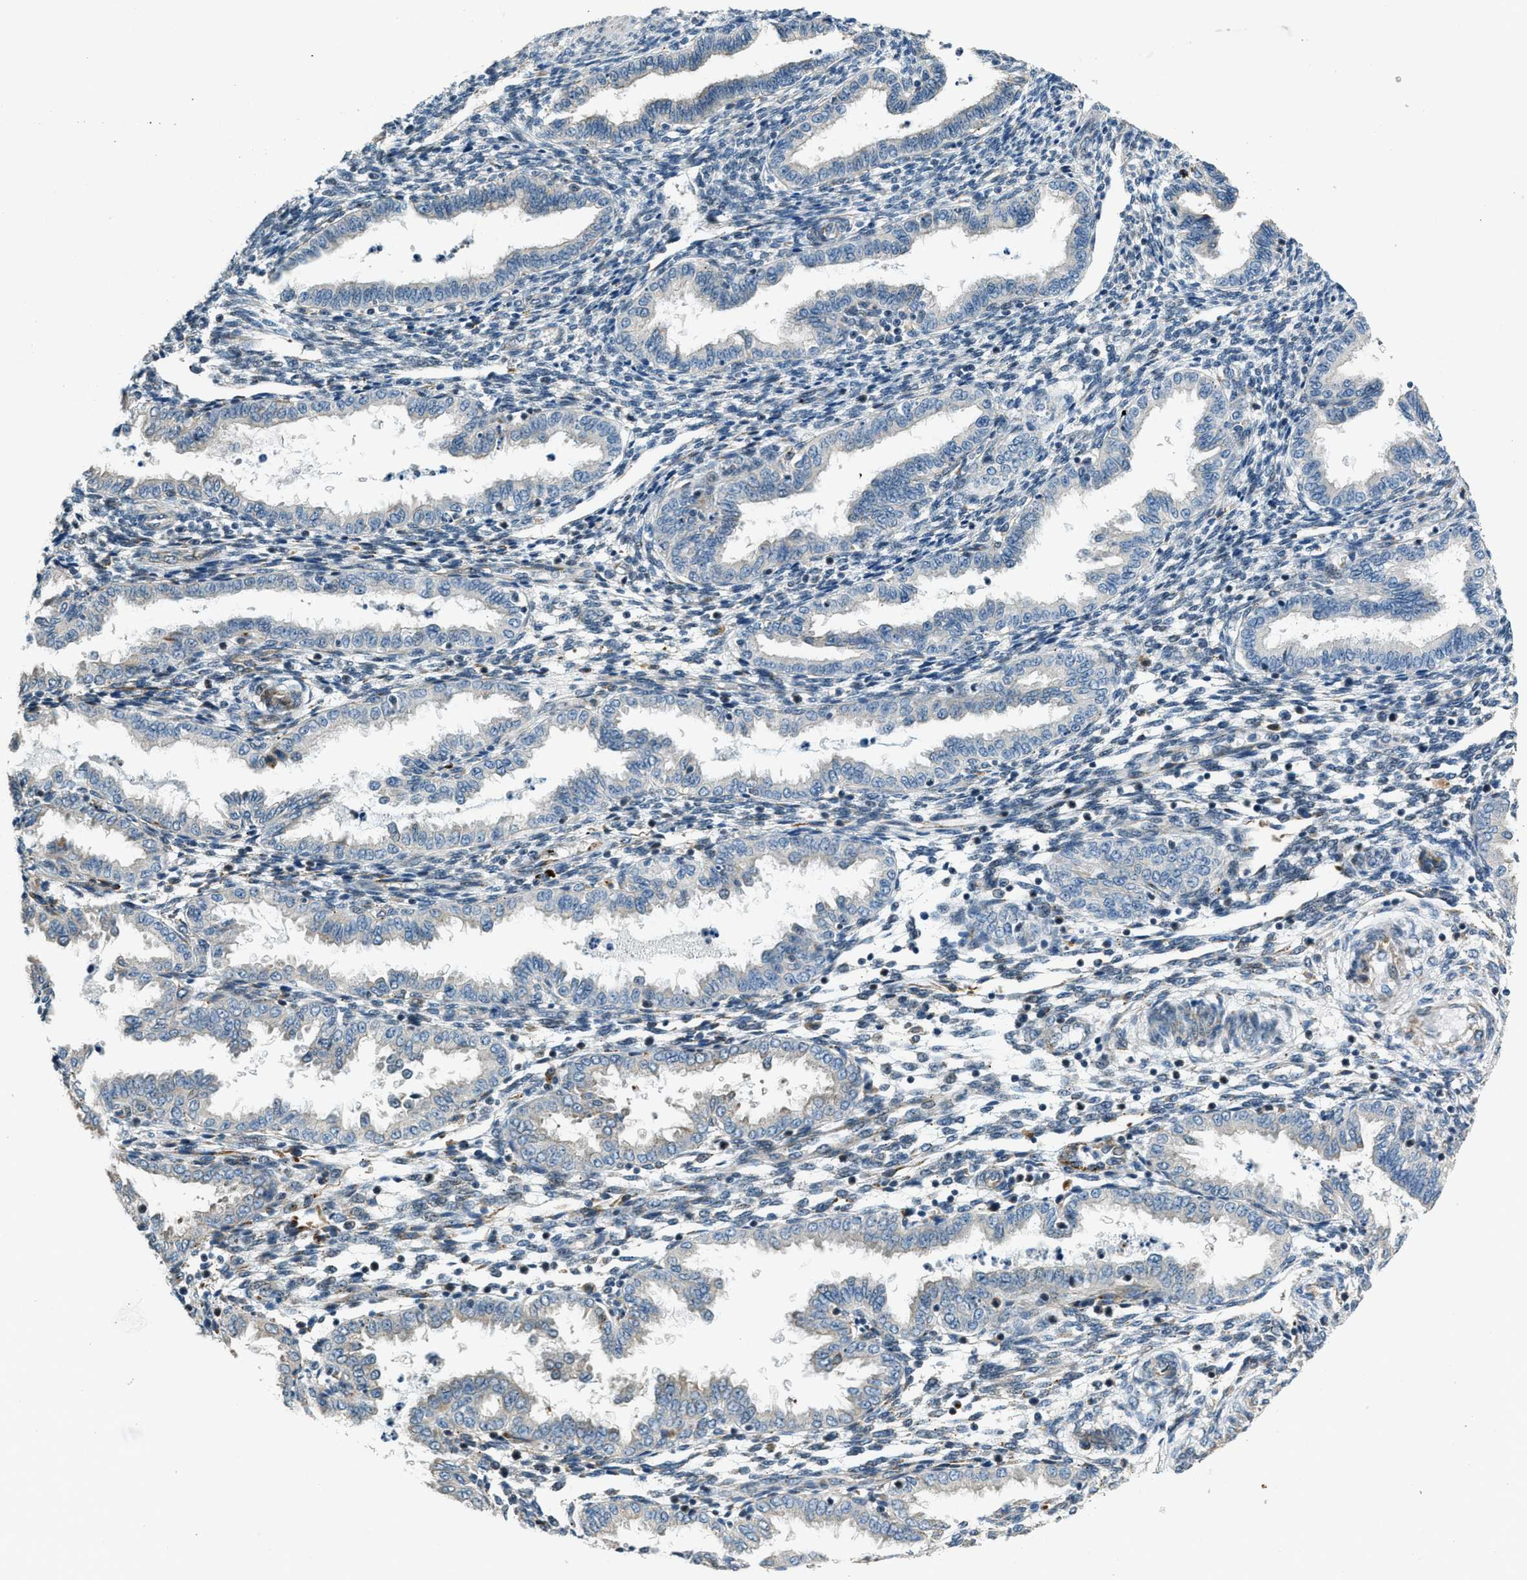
{"staining": {"intensity": "moderate", "quantity": "<25%", "location": "cytoplasmic/membranous"}, "tissue": "endometrium", "cell_type": "Cells in endometrial stroma", "image_type": "normal", "snomed": [{"axis": "morphology", "description": "Normal tissue, NOS"}, {"axis": "topography", "description": "Endometrium"}], "caption": "Immunohistochemistry photomicrograph of normal endometrium: human endometrium stained using immunohistochemistry reveals low levels of moderate protein expression localized specifically in the cytoplasmic/membranous of cells in endometrial stroma, appearing as a cytoplasmic/membranous brown color.", "gene": "HERC2", "patient": {"sex": "female", "age": 33}}